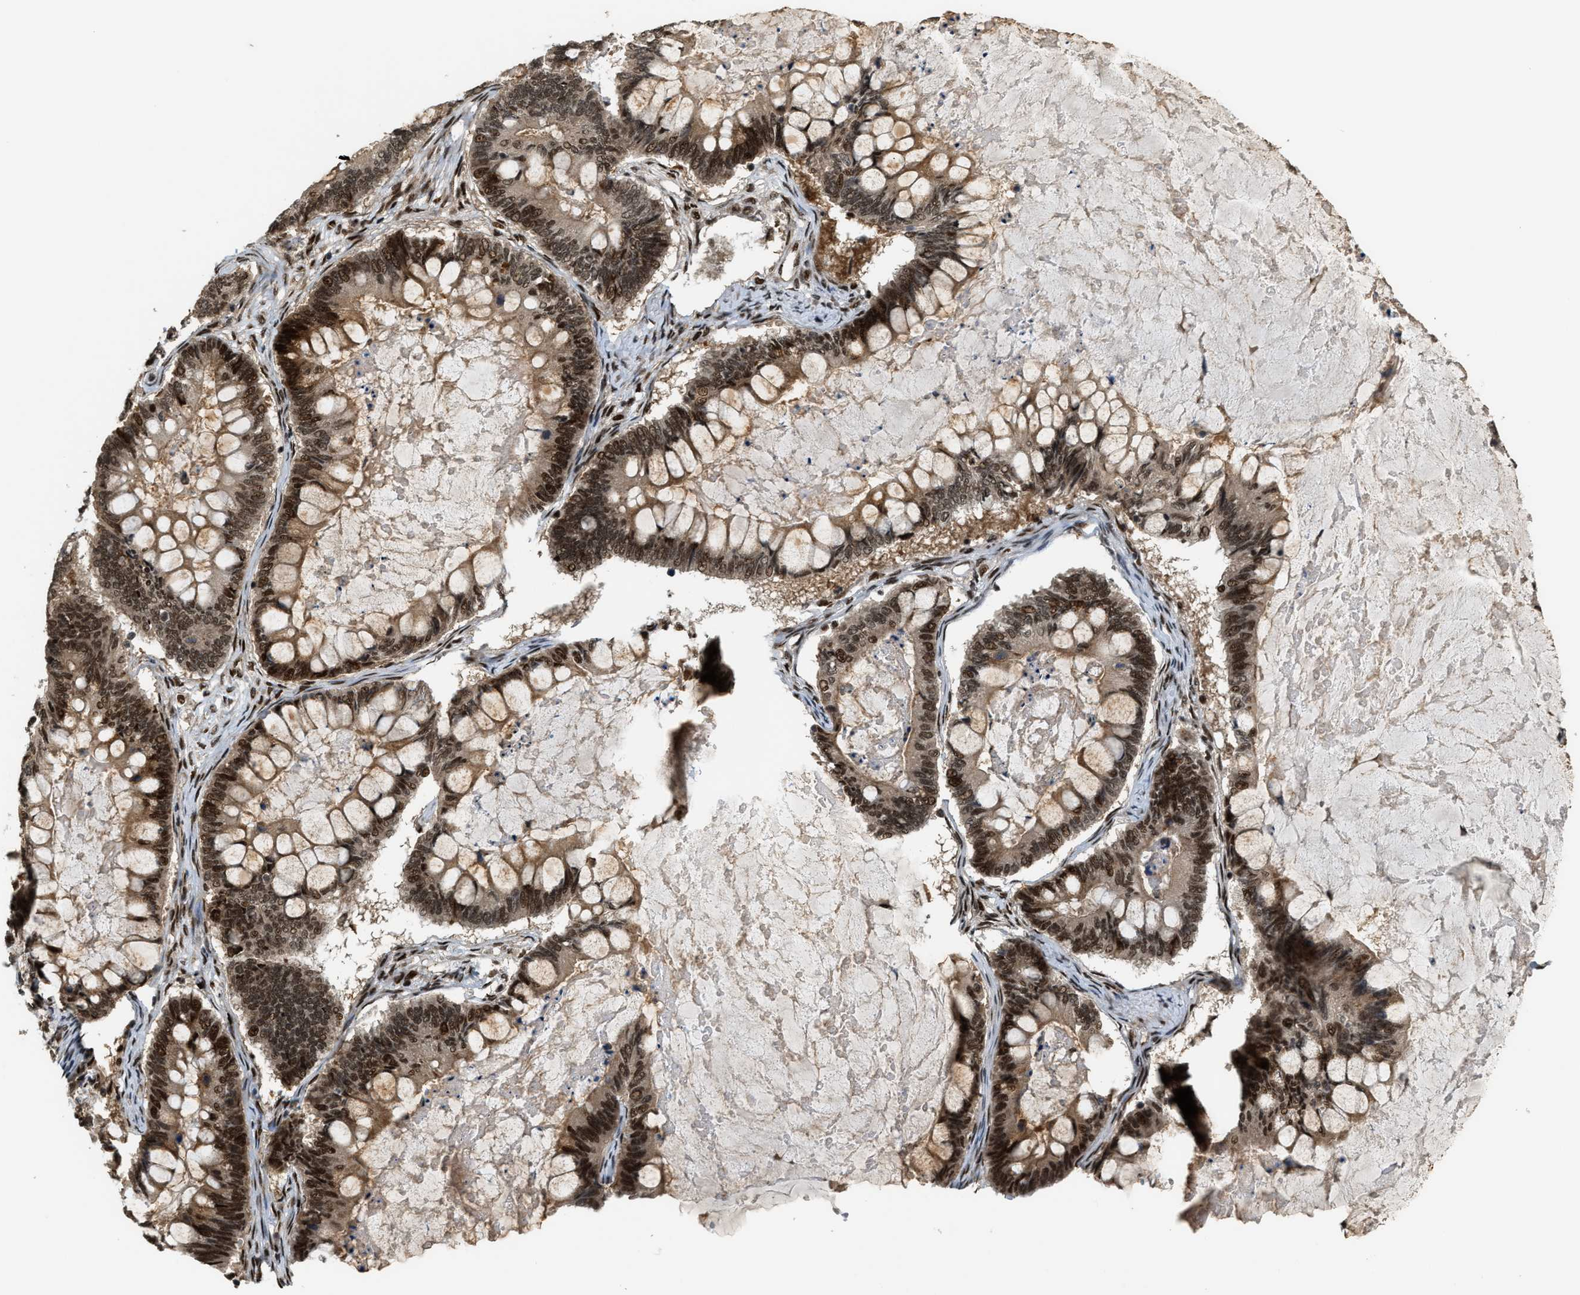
{"staining": {"intensity": "strong", "quantity": ">75%", "location": "cytoplasmic/membranous,nuclear"}, "tissue": "ovarian cancer", "cell_type": "Tumor cells", "image_type": "cancer", "snomed": [{"axis": "morphology", "description": "Cystadenocarcinoma, mucinous, NOS"}, {"axis": "topography", "description": "Ovary"}], "caption": "A photomicrograph of mucinous cystadenocarcinoma (ovarian) stained for a protein demonstrates strong cytoplasmic/membranous and nuclear brown staining in tumor cells.", "gene": "SERTAD2", "patient": {"sex": "female", "age": 61}}